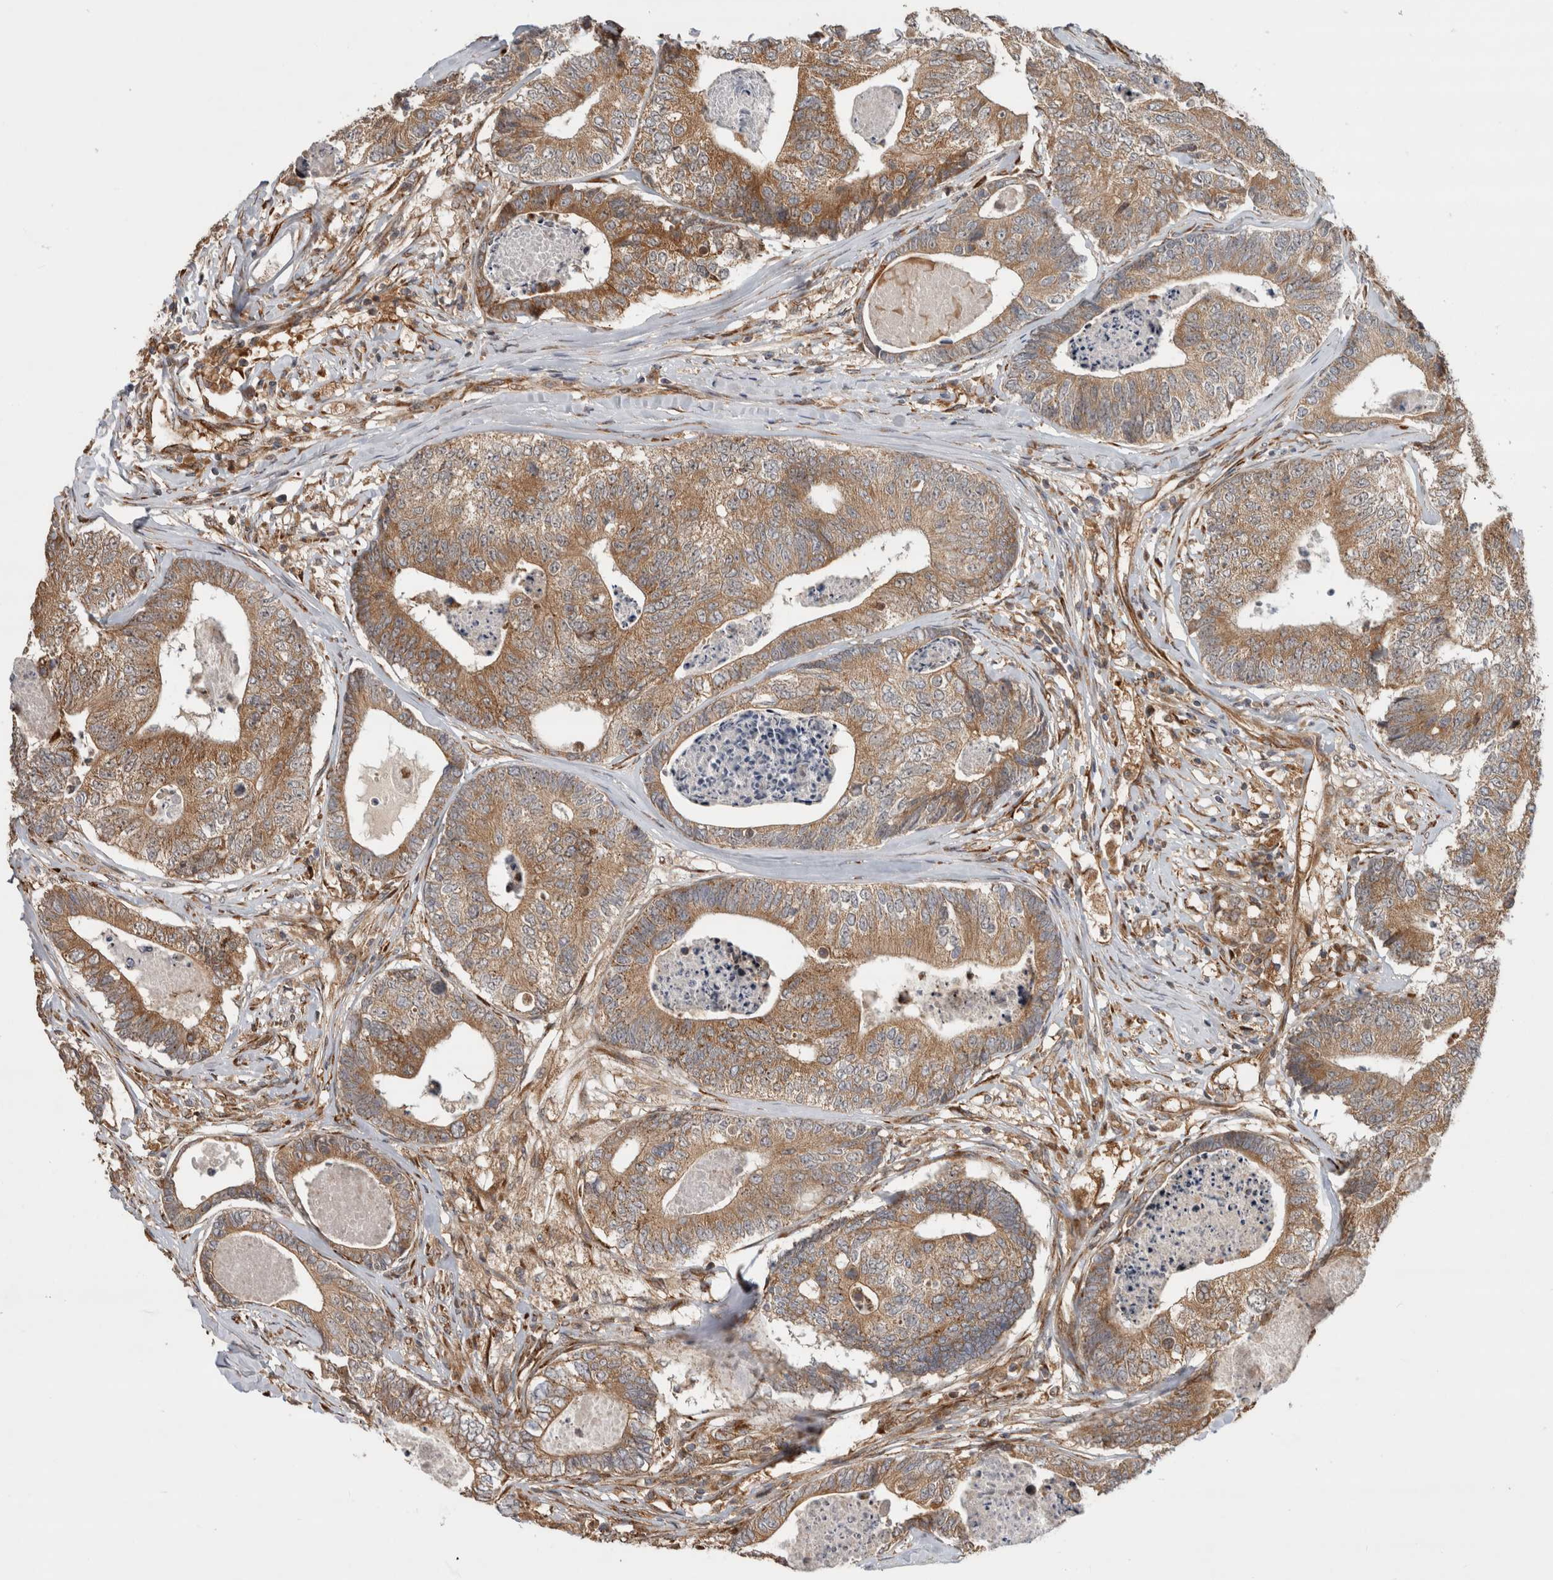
{"staining": {"intensity": "moderate", "quantity": ">75%", "location": "cytoplasmic/membranous"}, "tissue": "colorectal cancer", "cell_type": "Tumor cells", "image_type": "cancer", "snomed": [{"axis": "morphology", "description": "Adenocarcinoma, NOS"}, {"axis": "topography", "description": "Colon"}], "caption": "A brown stain labels moderate cytoplasmic/membranous positivity of a protein in human adenocarcinoma (colorectal) tumor cells.", "gene": "TUBD1", "patient": {"sex": "female", "age": 67}}